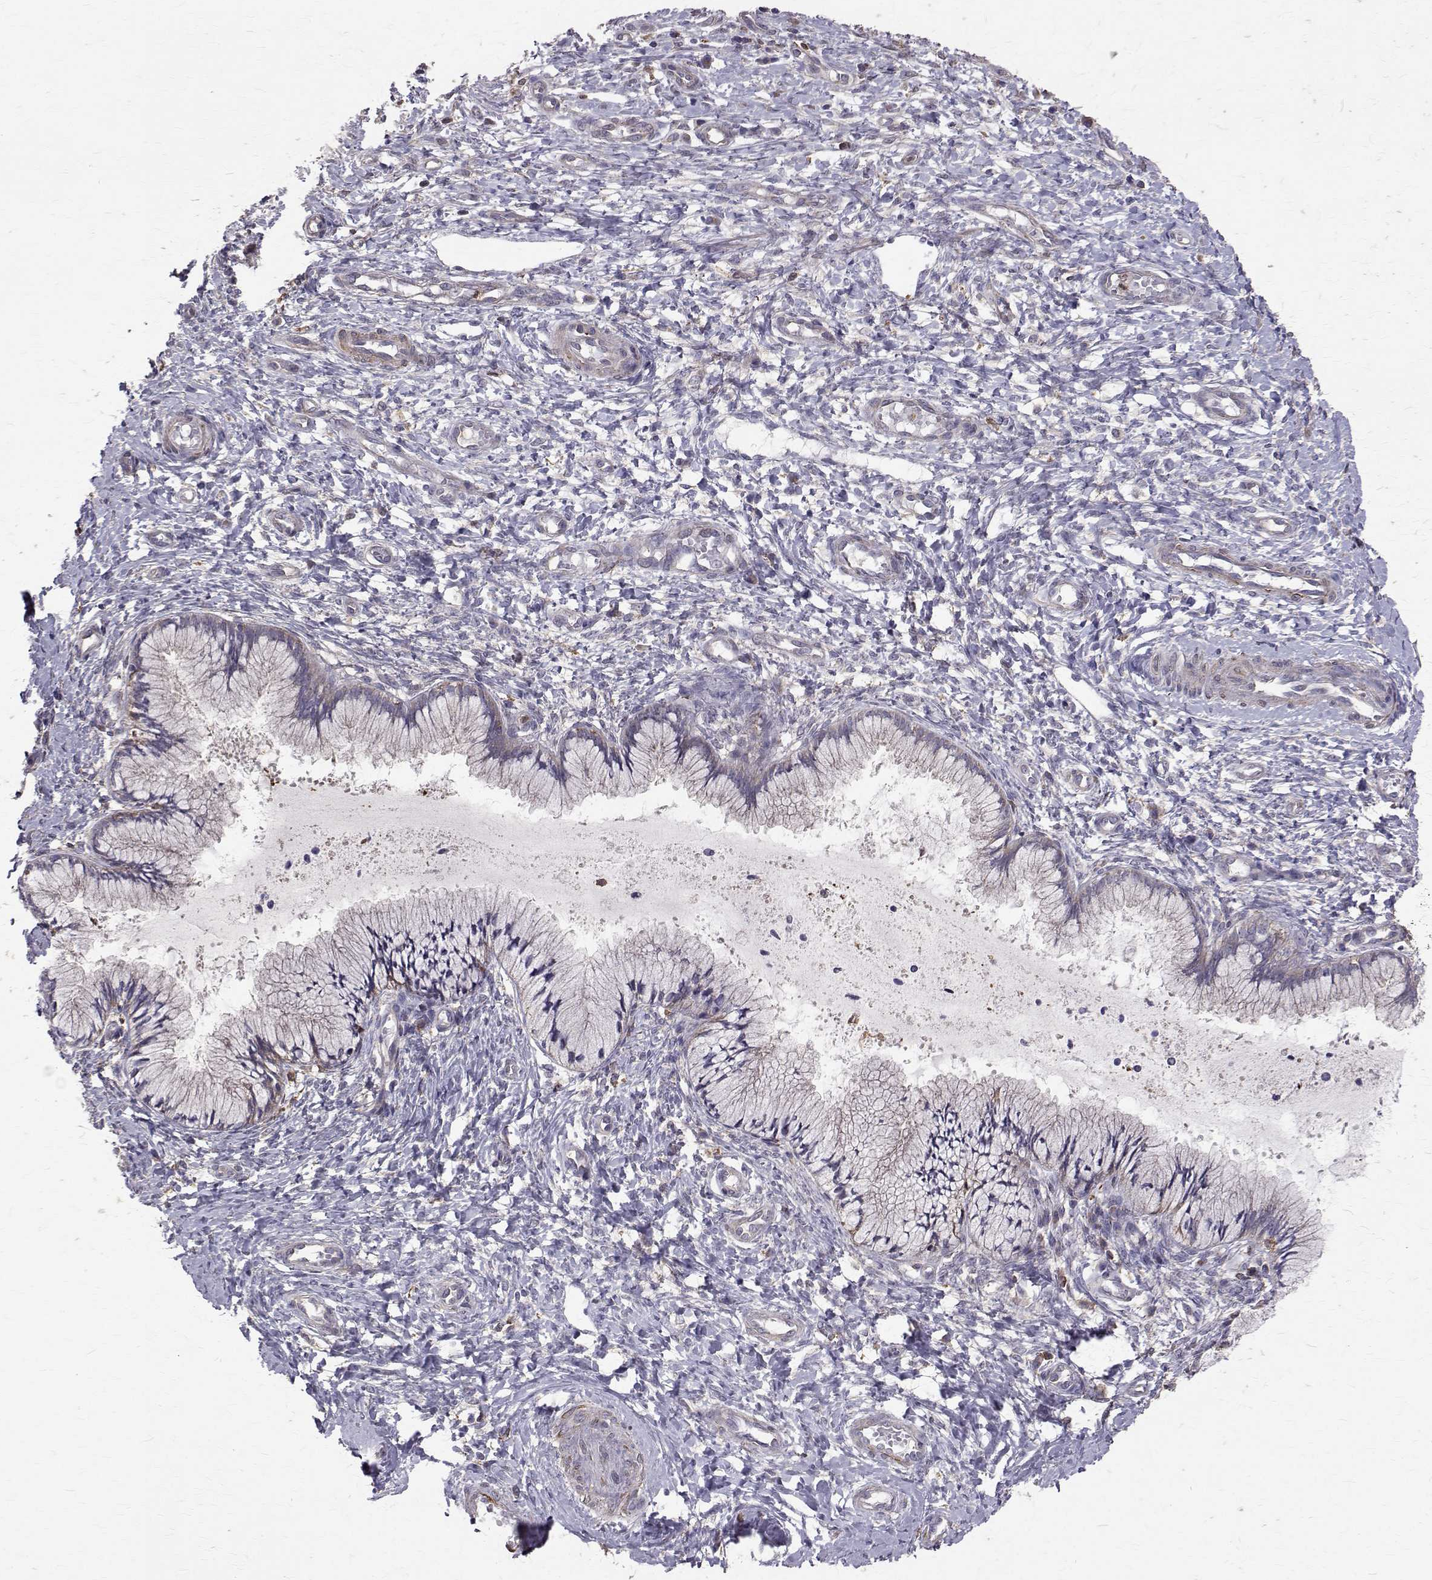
{"staining": {"intensity": "moderate", "quantity": "<25%", "location": "cytoplasmic/membranous"}, "tissue": "cervix", "cell_type": "Glandular cells", "image_type": "normal", "snomed": [{"axis": "morphology", "description": "Normal tissue, NOS"}, {"axis": "topography", "description": "Cervix"}], "caption": "IHC photomicrograph of unremarkable human cervix stained for a protein (brown), which reveals low levels of moderate cytoplasmic/membranous staining in approximately <25% of glandular cells.", "gene": "CCDC89", "patient": {"sex": "female", "age": 37}}